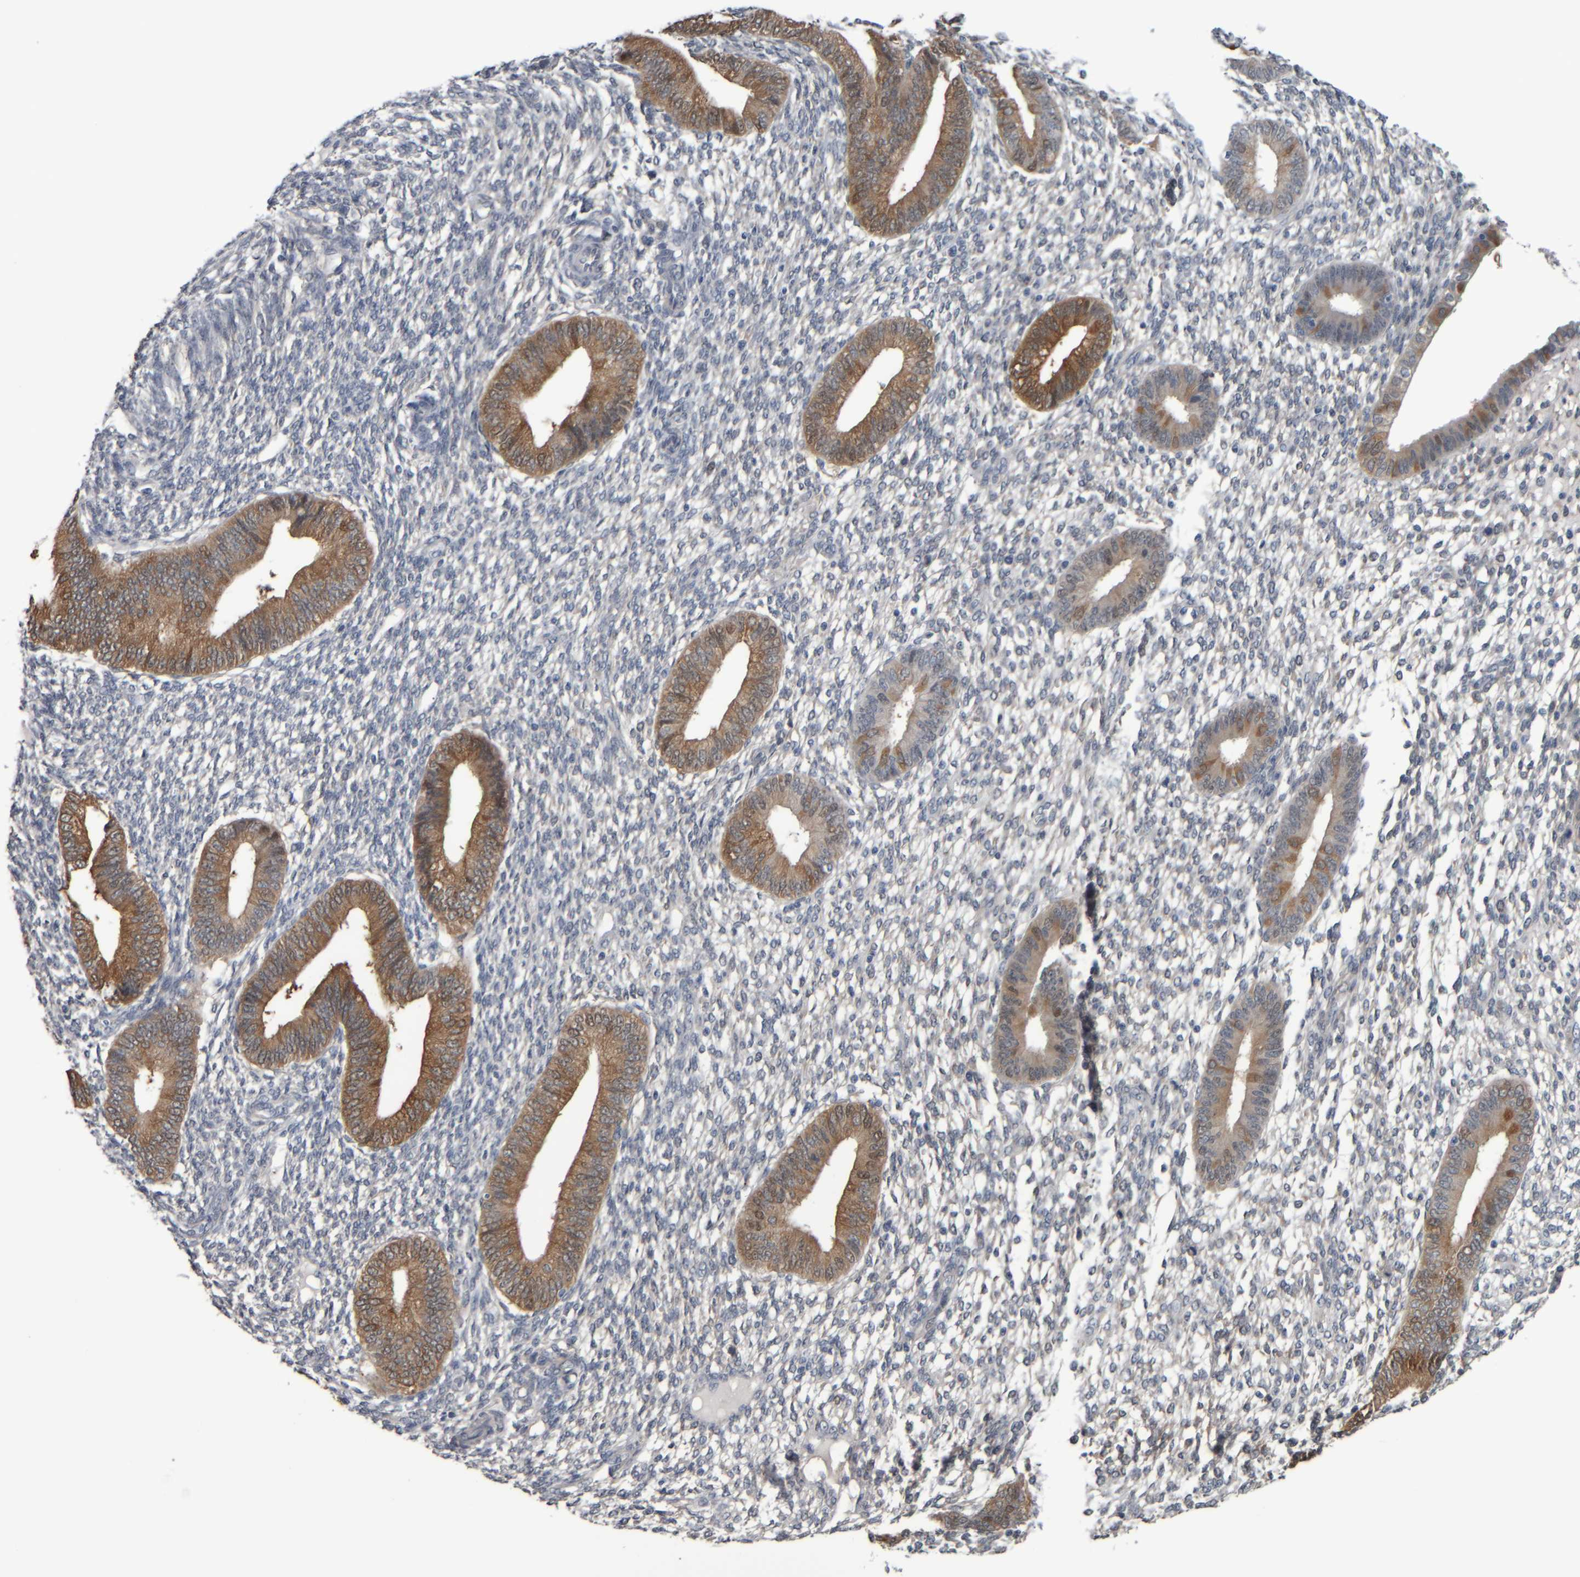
{"staining": {"intensity": "negative", "quantity": "none", "location": "none"}, "tissue": "endometrium", "cell_type": "Cells in endometrial stroma", "image_type": "normal", "snomed": [{"axis": "morphology", "description": "Normal tissue, NOS"}, {"axis": "topography", "description": "Endometrium"}], "caption": "Immunohistochemical staining of benign human endometrium demonstrates no significant positivity in cells in endometrial stroma.", "gene": "COL14A1", "patient": {"sex": "female", "age": 46}}